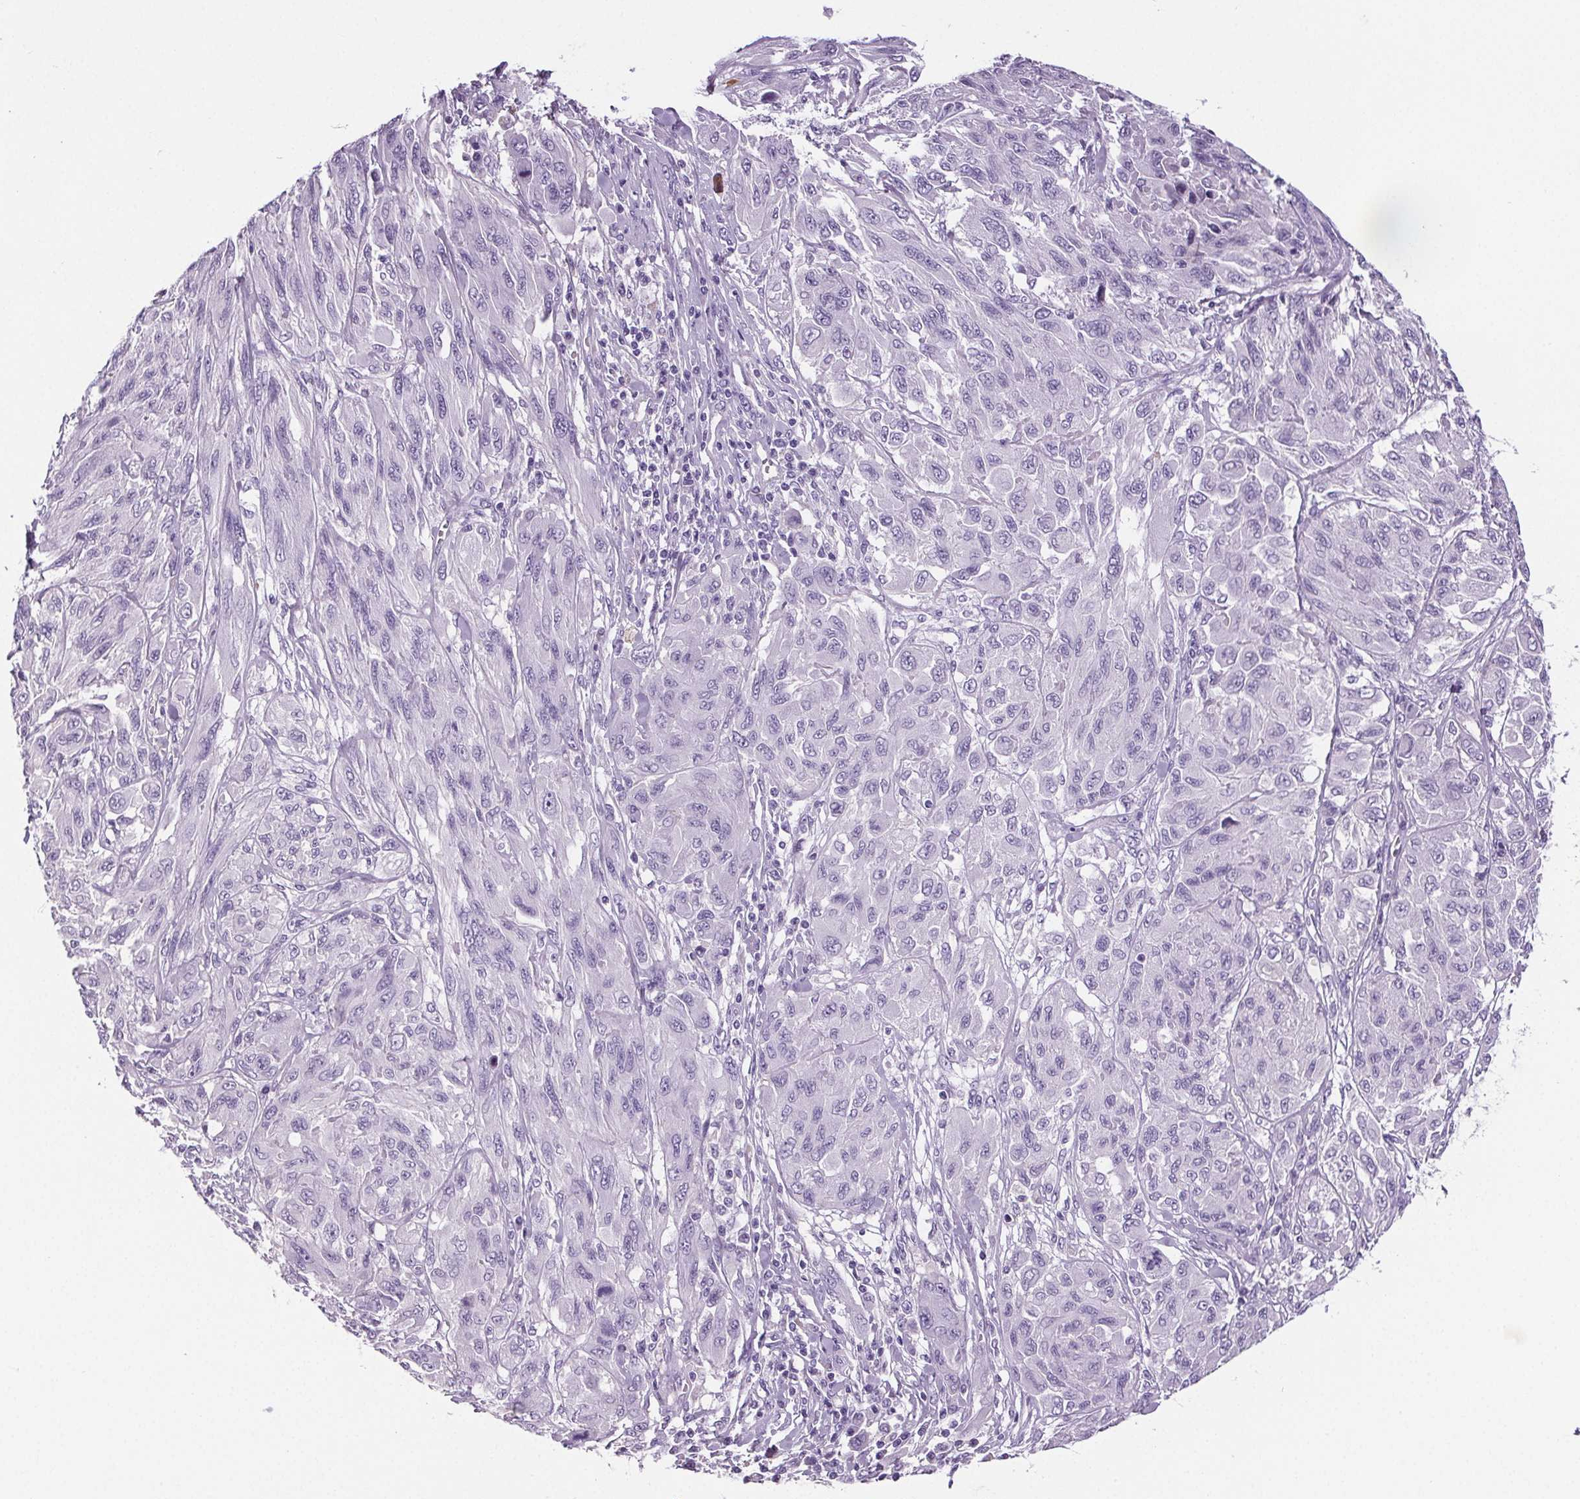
{"staining": {"intensity": "negative", "quantity": "none", "location": "none"}, "tissue": "melanoma", "cell_type": "Tumor cells", "image_type": "cancer", "snomed": [{"axis": "morphology", "description": "Malignant melanoma, NOS"}, {"axis": "topography", "description": "Skin"}], "caption": "Histopathology image shows no protein staining in tumor cells of melanoma tissue.", "gene": "CD5L", "patient": {"sex": "female", "age": 91}}